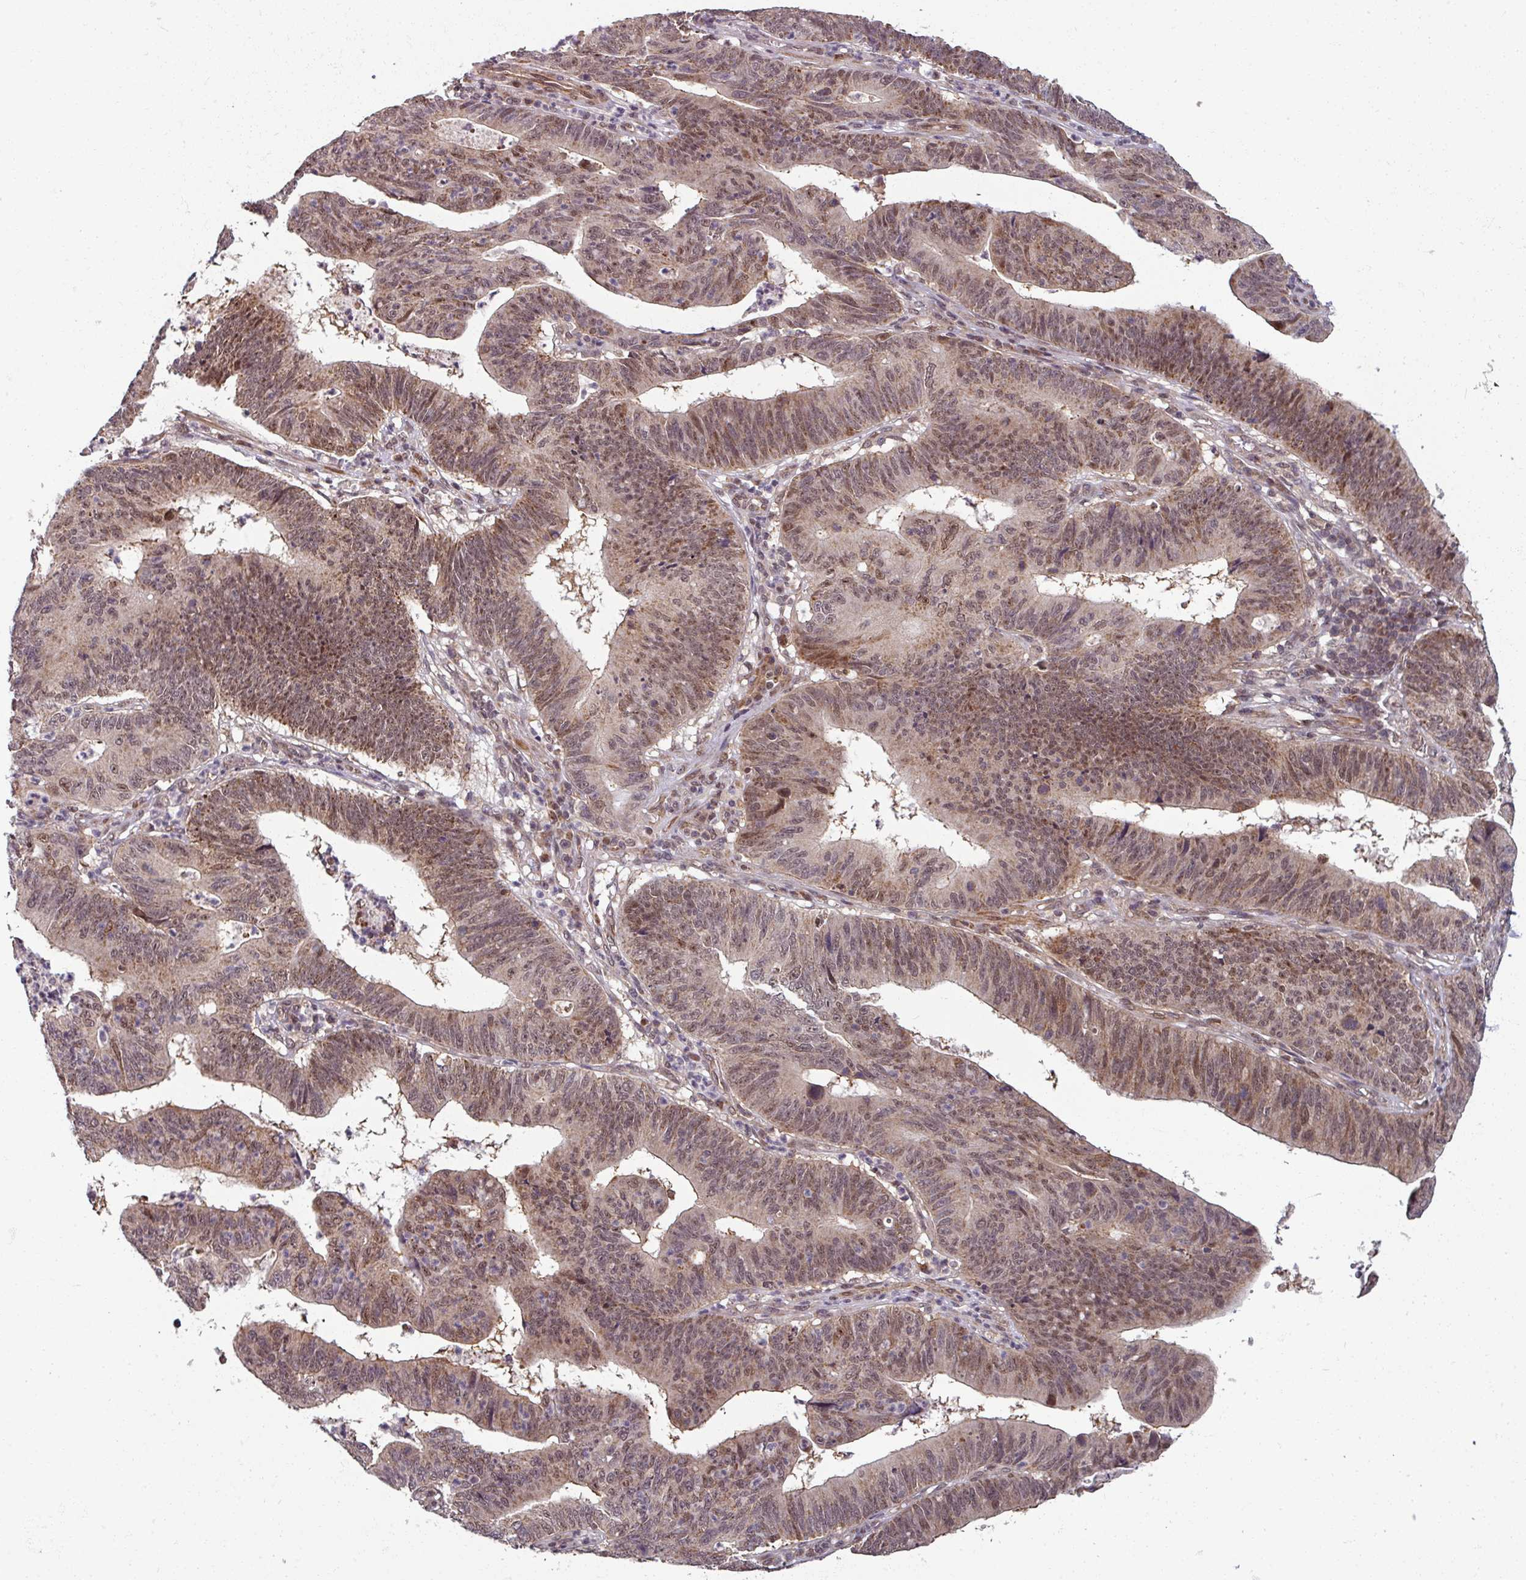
{"staining": {"intensity": "moderate", "quantity": "25%-75%", "location": "nuclear"}, "tissue": "stomach cancer", "cell_type": "Tumor cells", "image_type": "cancer", "snomed": [{"axis": "morphology", "description": "Adenocarcinoma, NOS"}, {"axis": "topography", "description": "Stomach"}], "caption": "A brown stain labels moderate nuclear expression of a protein in human stomach adenocarcinoma tumor cells. (DAB IHC, brown staining for protein, blue staining for nuclei).", "gene": "SWI5", "patient": {"sex": "male", "age": 59}}